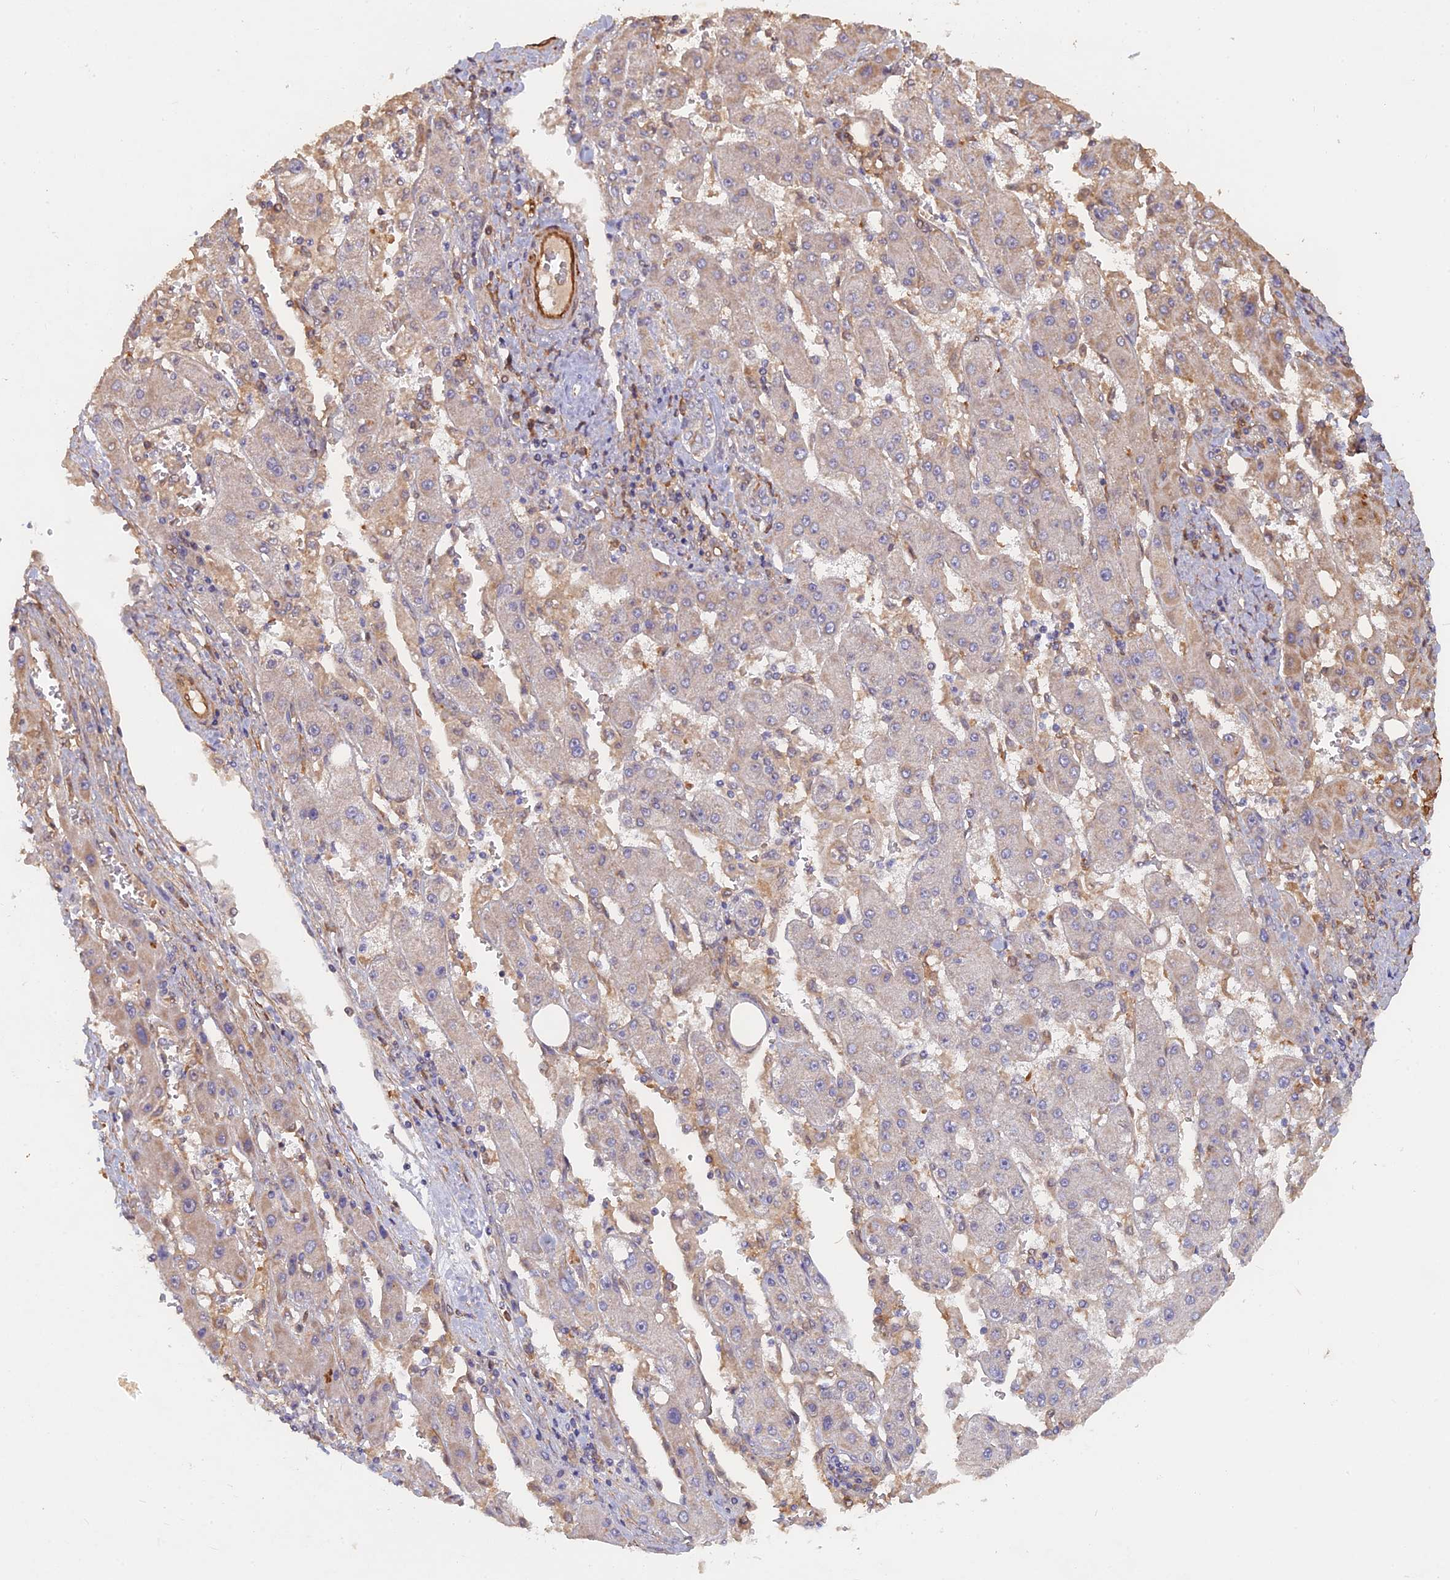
{"staining": {"intensity": "negative", "quantity": "none", "location": "none"}, "tissue": "liver cancer", "cell_type": "Tumor cells", "image_type": "cancer", "snomed": [{"axis": "morphology", "description": "Carcinoma, Hepatocellular, NOS"}, {"axis": "topography", "description": "Liver"}], "caption": "High power microscopy histopathology image of an immunohistochemistry (IHC) photomicrograph of liver hepatocellular carcinoma, revealing no significant staining in tumor cells.", "gene": "SAC3D1", "patient": {"sex": "female", "age": 73}}